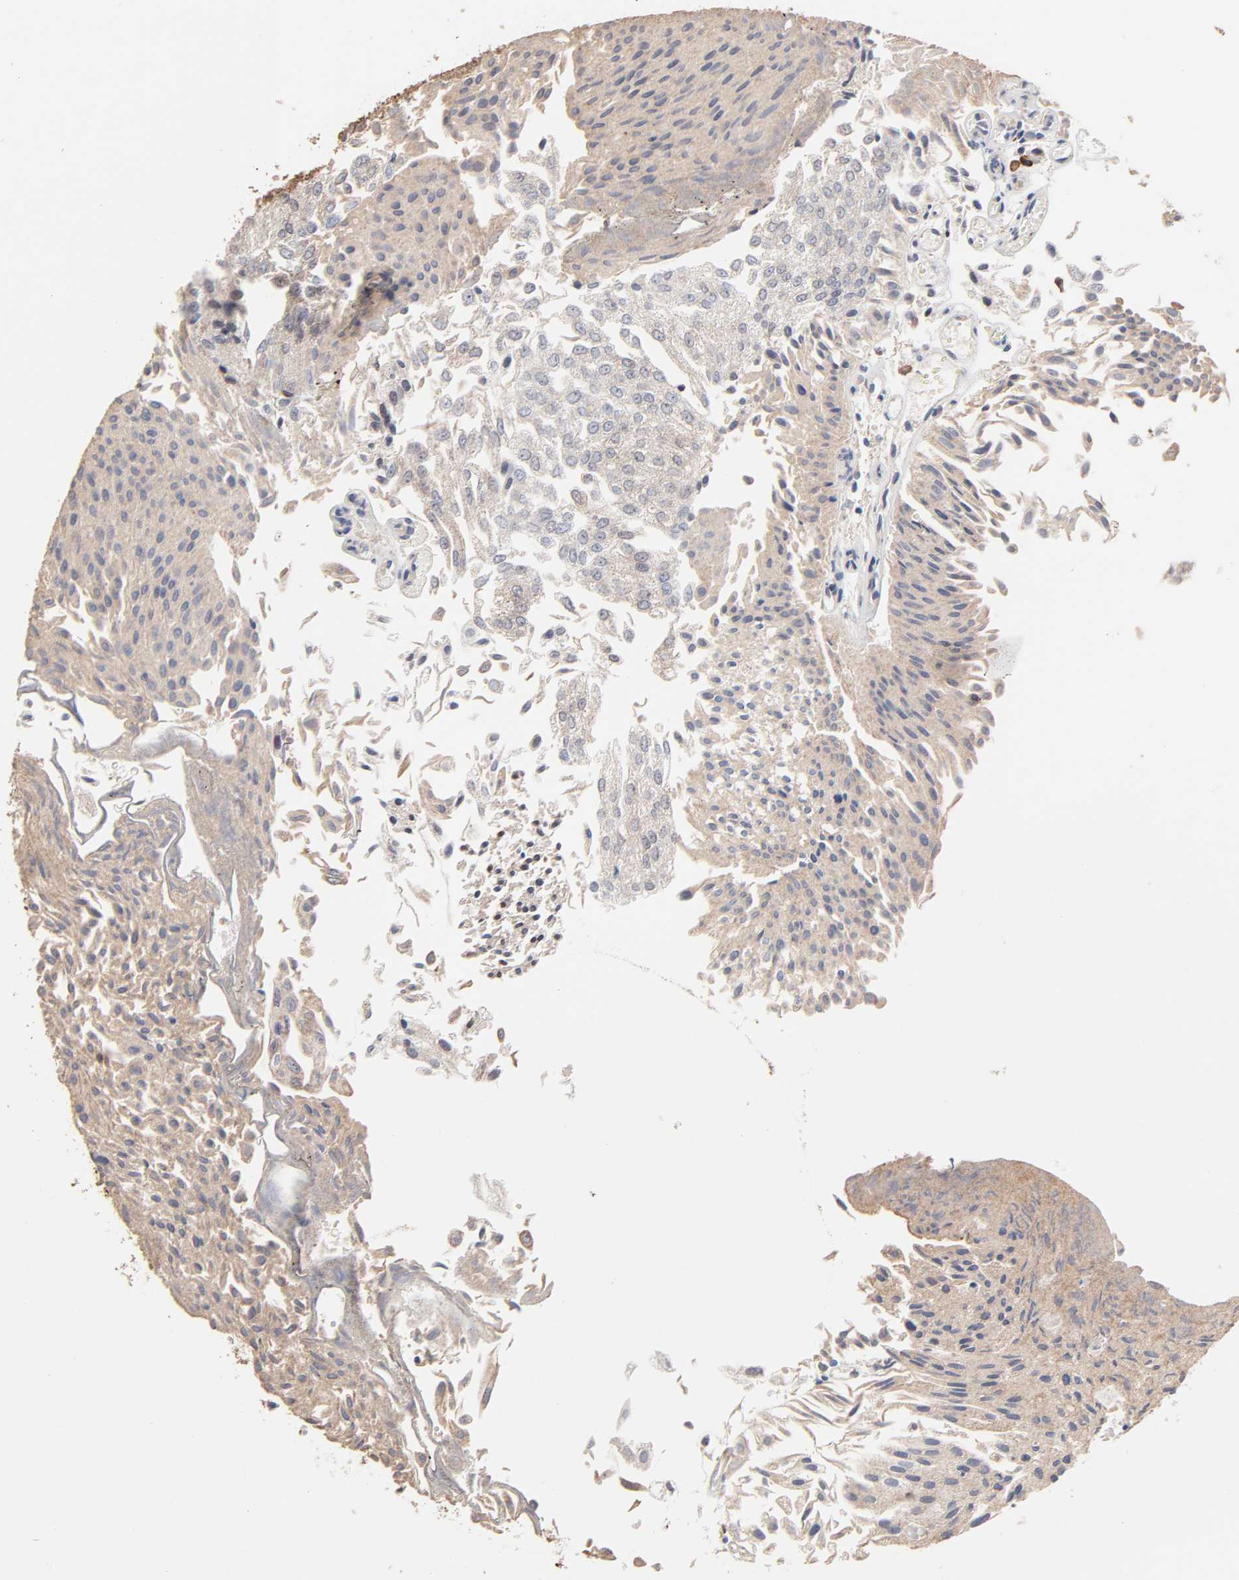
{"staining": {"intensity": "weak", "quantity": "25%-75%", "location": "cytoplasmic/membranous"}, "tissue": "urothelial cancer", "cell_type": "Tumor cells", "image_type": "cancer", "snomed": [{"axis": "morphology", "description": "Urothelial carcinoma, Low grade"}, {"axis": "topography", "description": "Urinary bladder"}], "caption": "Immunohistochemical staining of human low-grade urothelial carcinoma shows low levels of weak cytoplasmic/membranous protein positivity in approximately 25%-75% of tumor cells.", "gene": "CHM", "patient": {"sex": "male", "age": 86}}